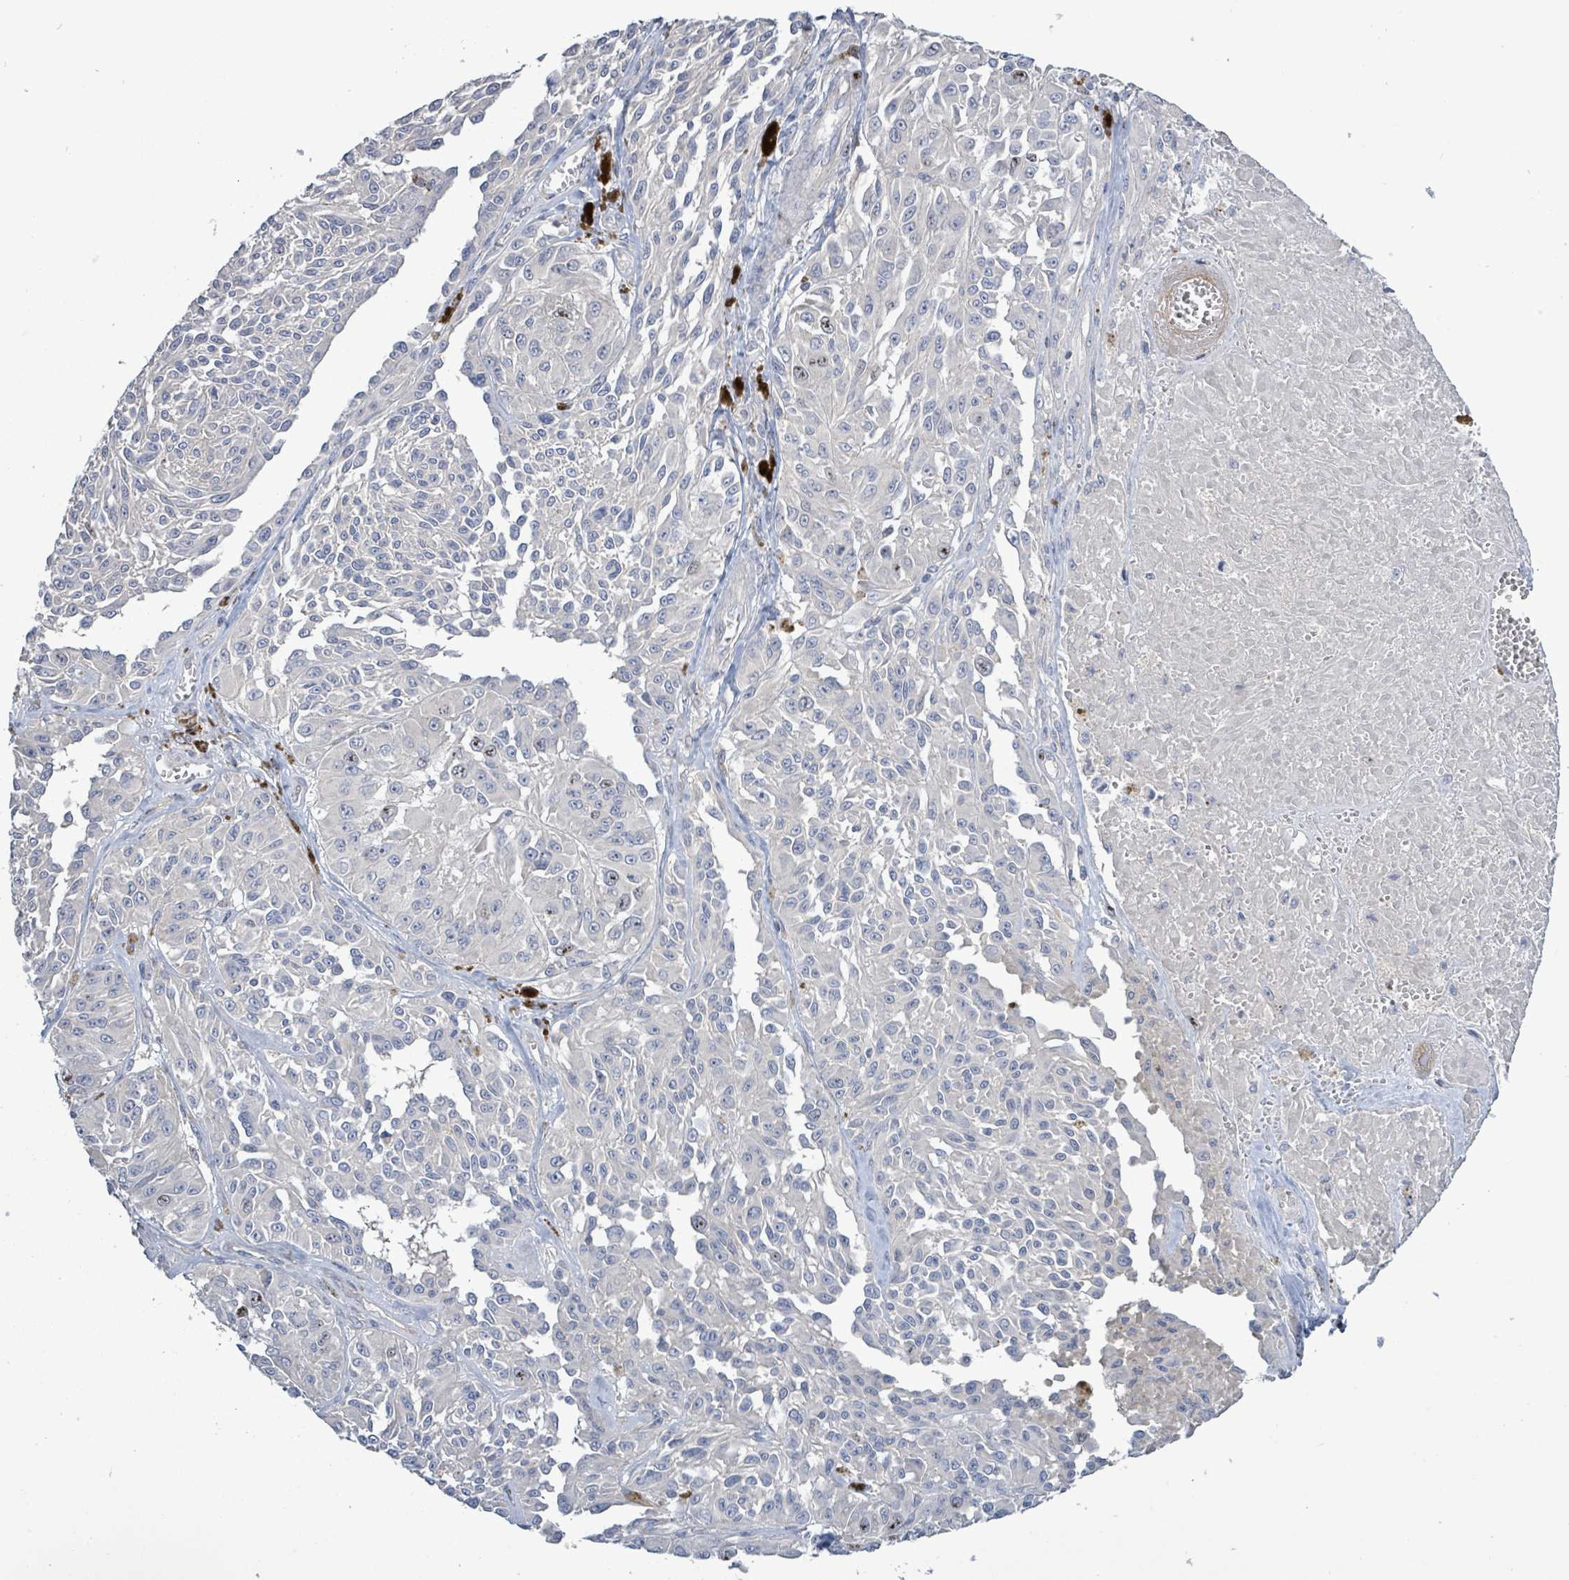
{"staining": {"intensity": "negative", "quantity": "none", "location": "none"}, "tissue": "melanoma", "cell_type": "Tumor cells", "image_type": "cancer", "snomed": [{"axis": "morphology", "description": "Malignant melanoma, NOS"}, {"axis": "topography", "description": "Skin"}], "caption": "A histopathology image of human malignant melanoma is negative for staining in tumor cells. The staining was performed using DAB to visualize the protein expression in brown, while the nuclei were stained in blue with hematoxylin (Magnification: 20x).", "gene": "KRAS", "patient": {"sex": "male", "age": 94}}